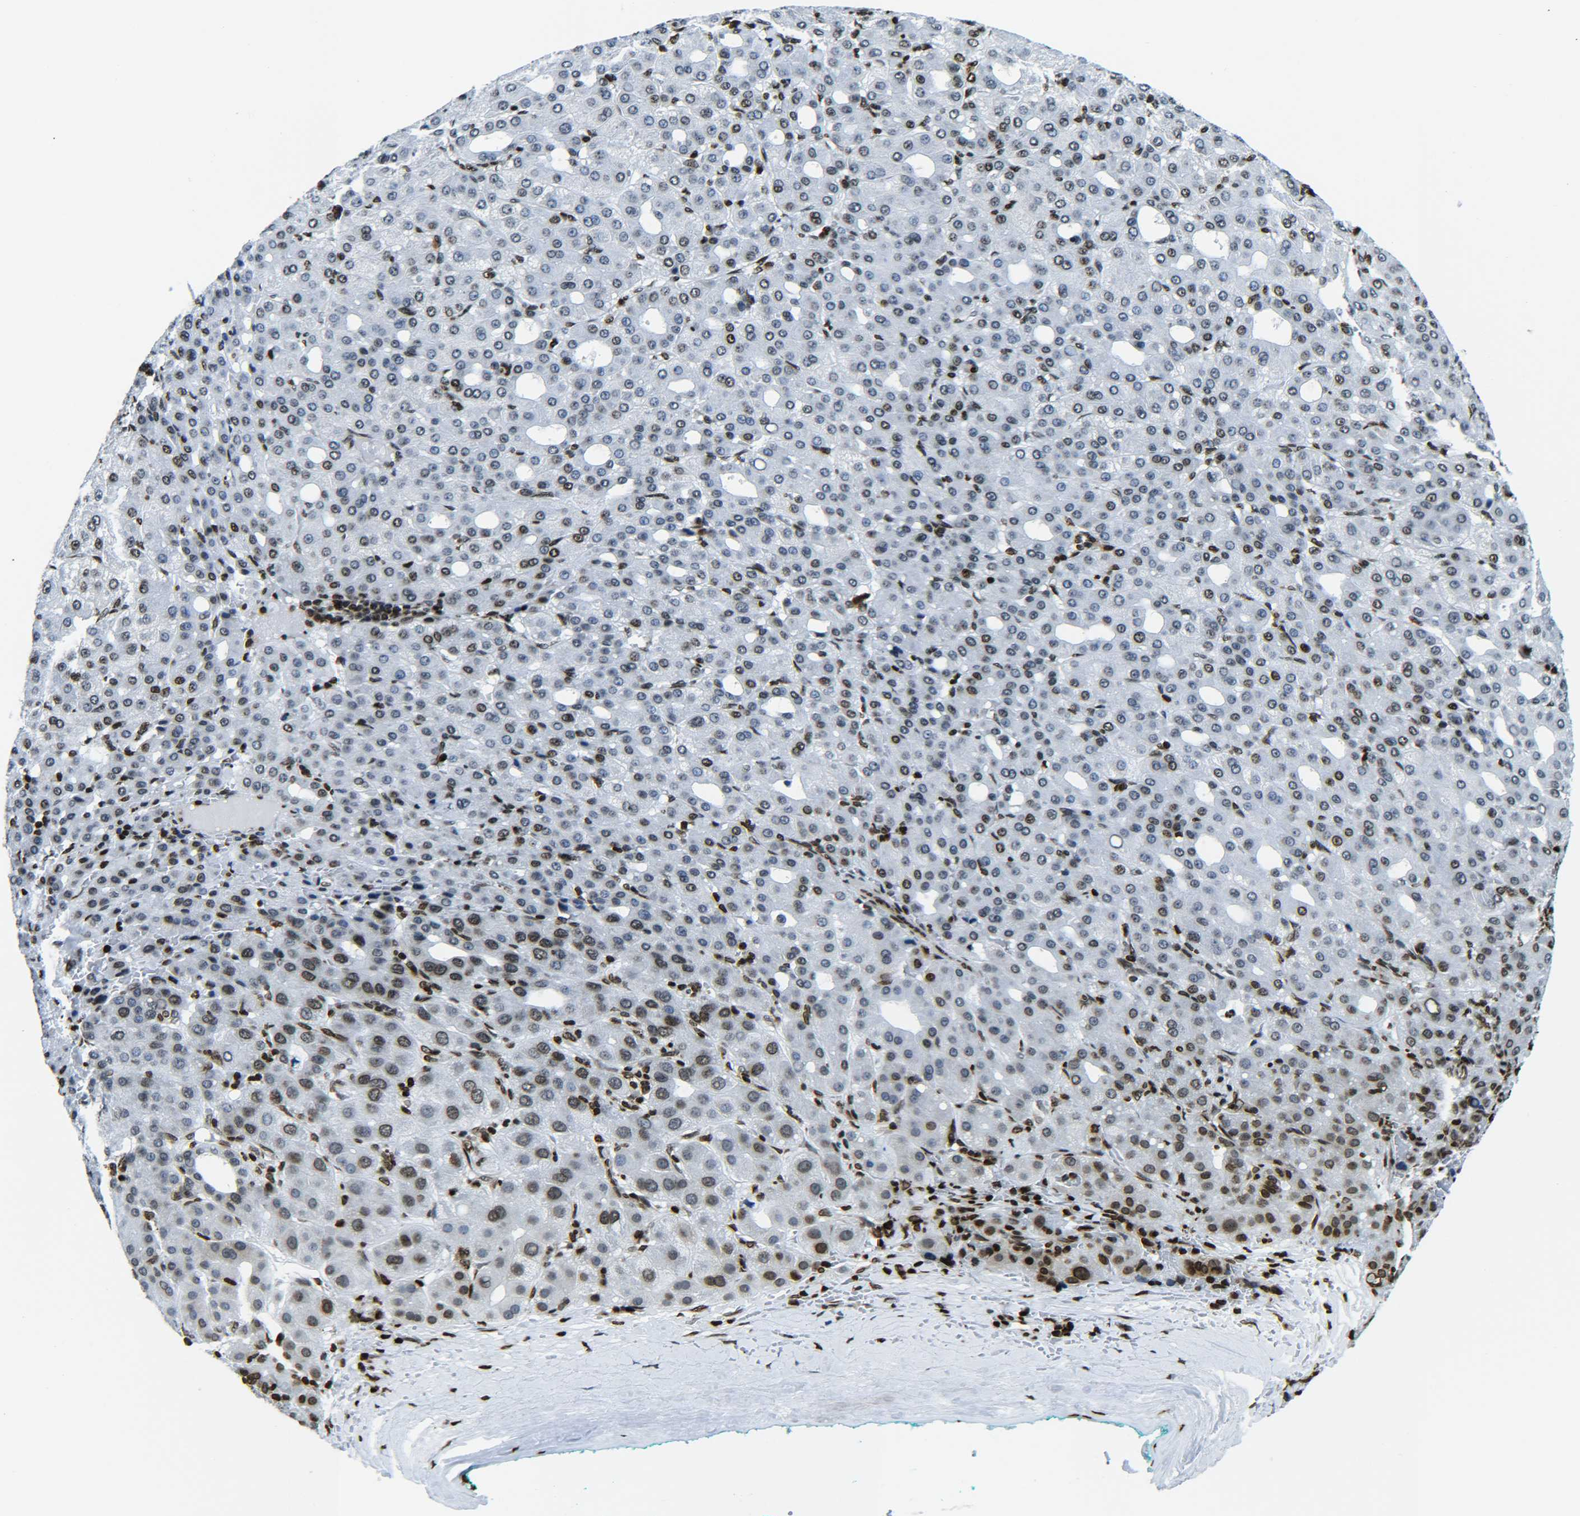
{"staining": {"intensity": "moderate", "quantity": "<25%", "location": "nuclear"}, "tissue": "liver cancer", "cell_type": "Tumor cells", "image_type": "cancer", "snomed": [{"axis": "morphology", "description": "Carcinoma, Hepatocellular, NOS"}, {"axis": "topography", "description": "Liver"}], "caption": "About <25% of tumor cells in human liver hepatocellular carcinoma reveal moderate nuclear protein positivity as visualized by brown immunohistochemical staining.", "gene": "H2AX", "patient": {"sex": "male", "age": 65}}